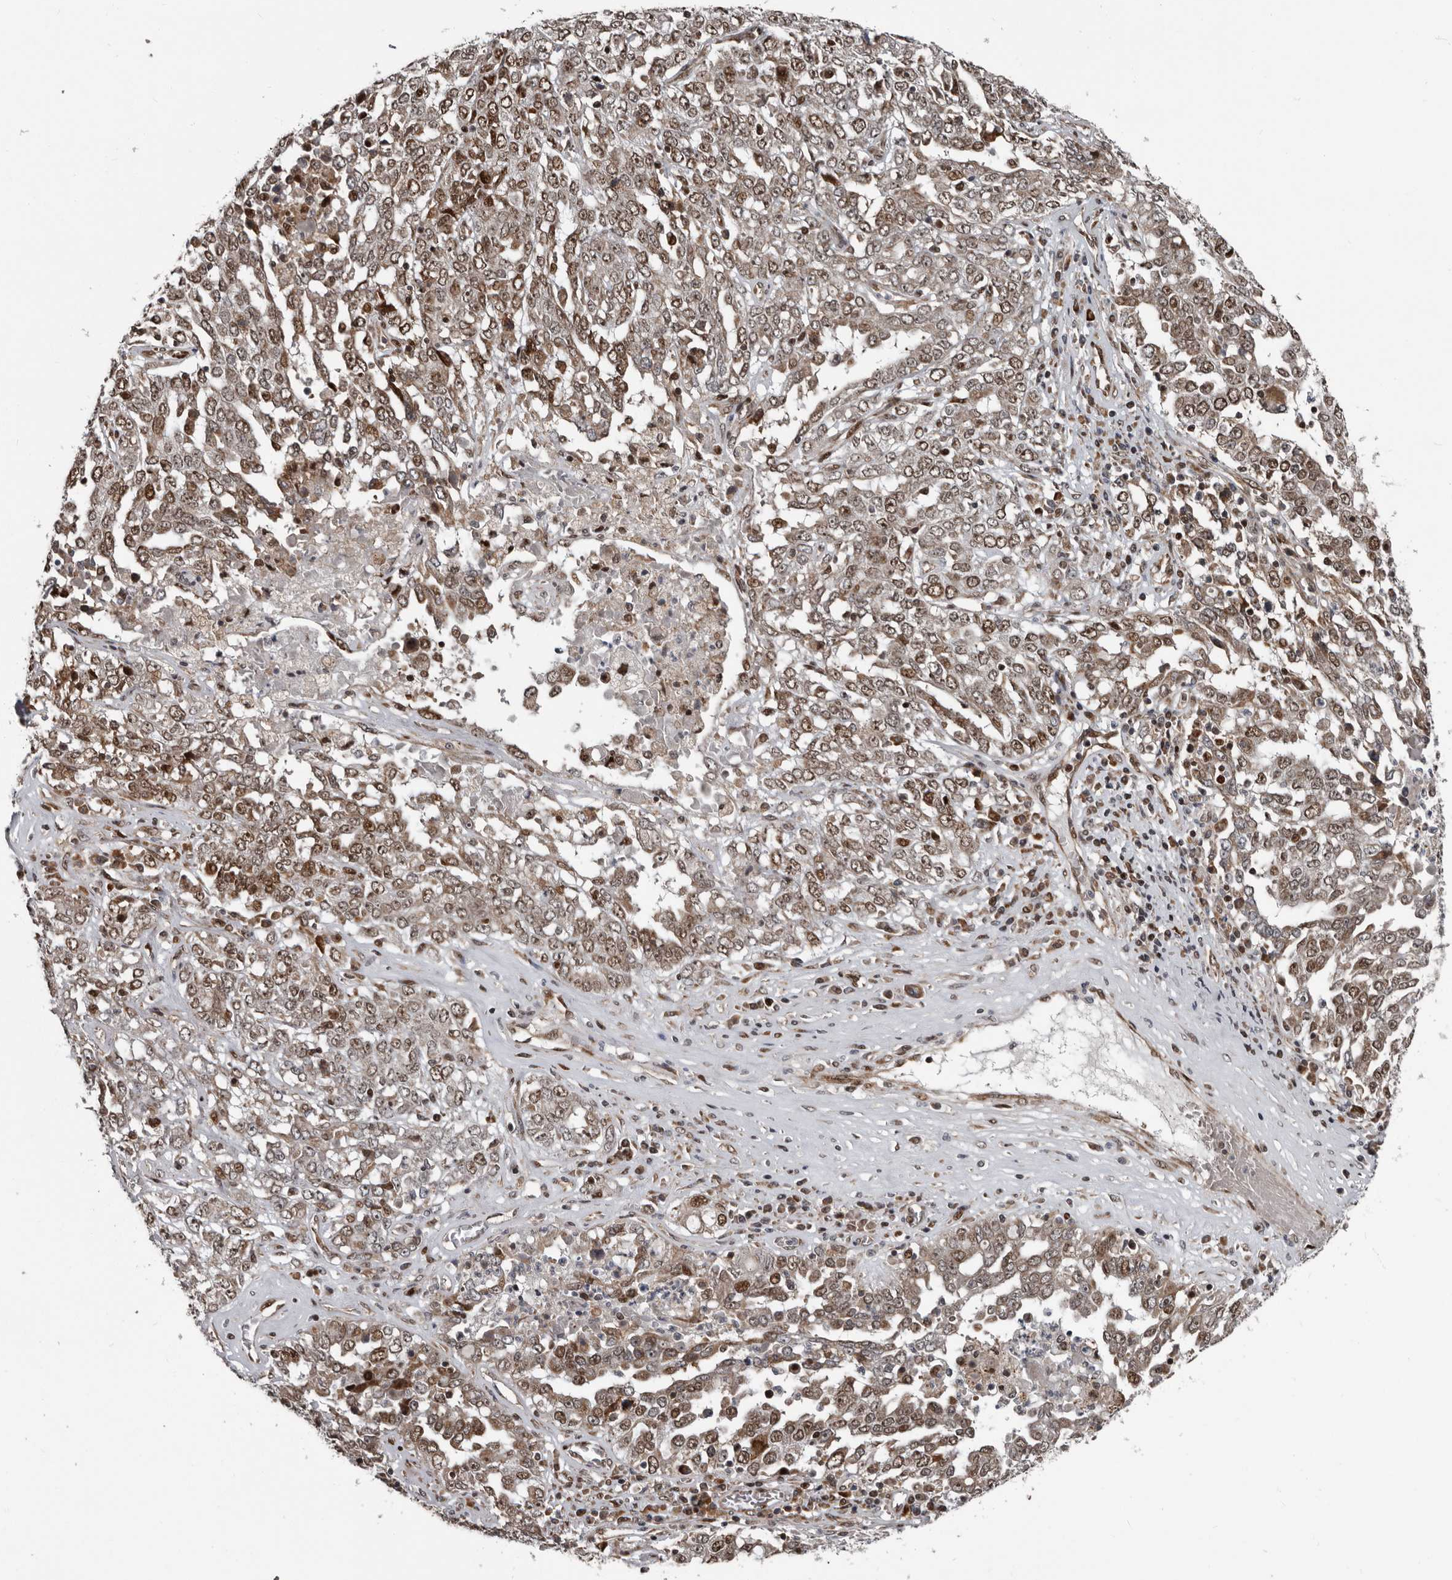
{"staining": {"intensity": "moderate", "quantity": ">75%", "location": "nuclear"}, "tissue": "ovarian cancer", "cell_type": "Tumor cells", "image_type": "cancer", "snomed": [{"axis": "morphology", "description": "Carcinoma, endometroid"}, {"axis": "topography", "description": "Ovary"}], "caption": "Protein expression by immunohistochemistry reveals moderate nuclear staining in about >75% of tumor cells in endometroid carcinoma (ovarian).", "gene": "CHD1L", "patient": {"sex": "female", "age": 62}}